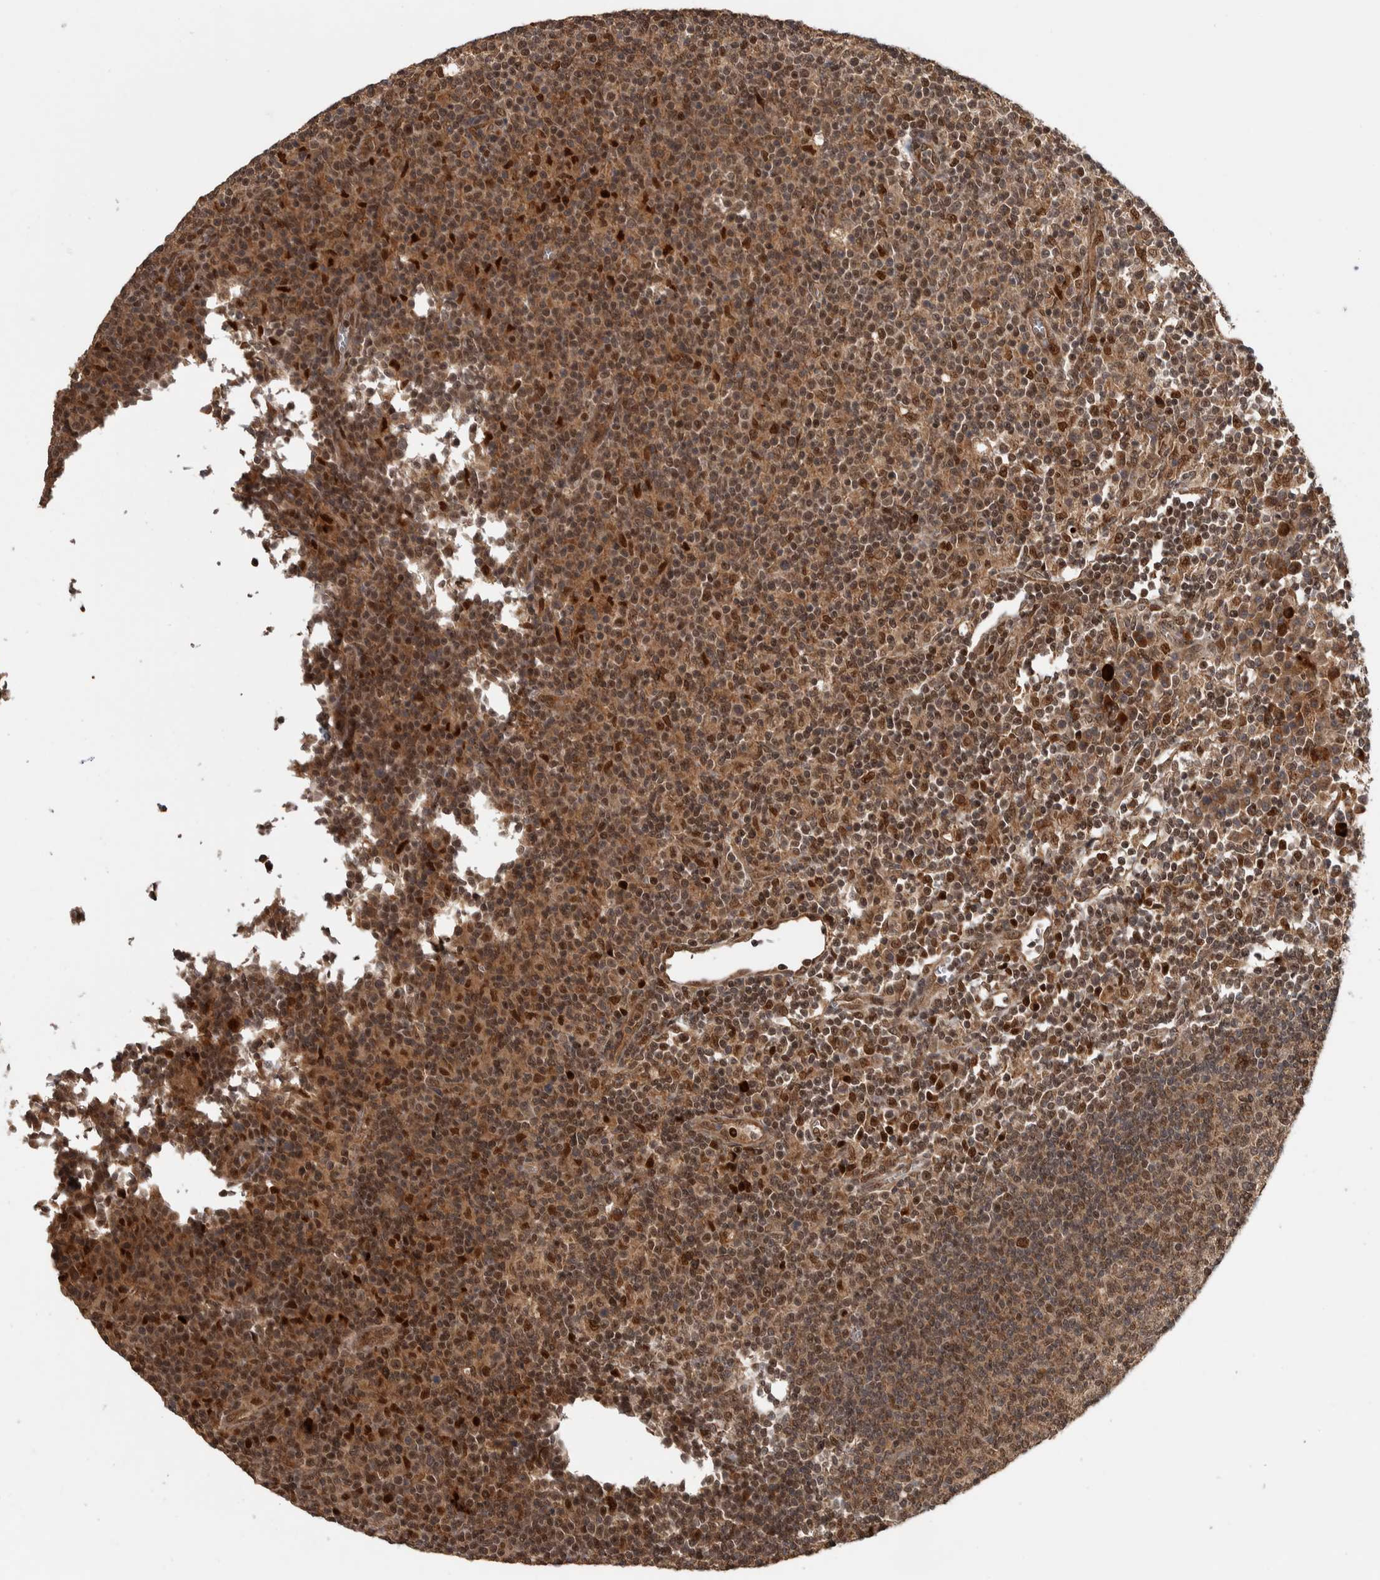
{"staining": {"intensity": "moderate", "quantity": "25%-75%", "location": "nuclear"}, "tissue": "lymph node", "cell_type": "Germinal center cells", "image_type": "normal", "snomed": [{"axis": "morphology", "description": "Normal tissue, NOS"}, {"axis": "morphology", "description": "Inflammation, NOS"}, {"axis": "topography", "description": "Lymph node"}], "caption": "Protein staining shows moderate nuclear staining in approximately 25%-75% of germinal center cells in unremarkable lymph node.", "gene": "RPS6KA4", "patient": {"sex": "male", "age": 55}}